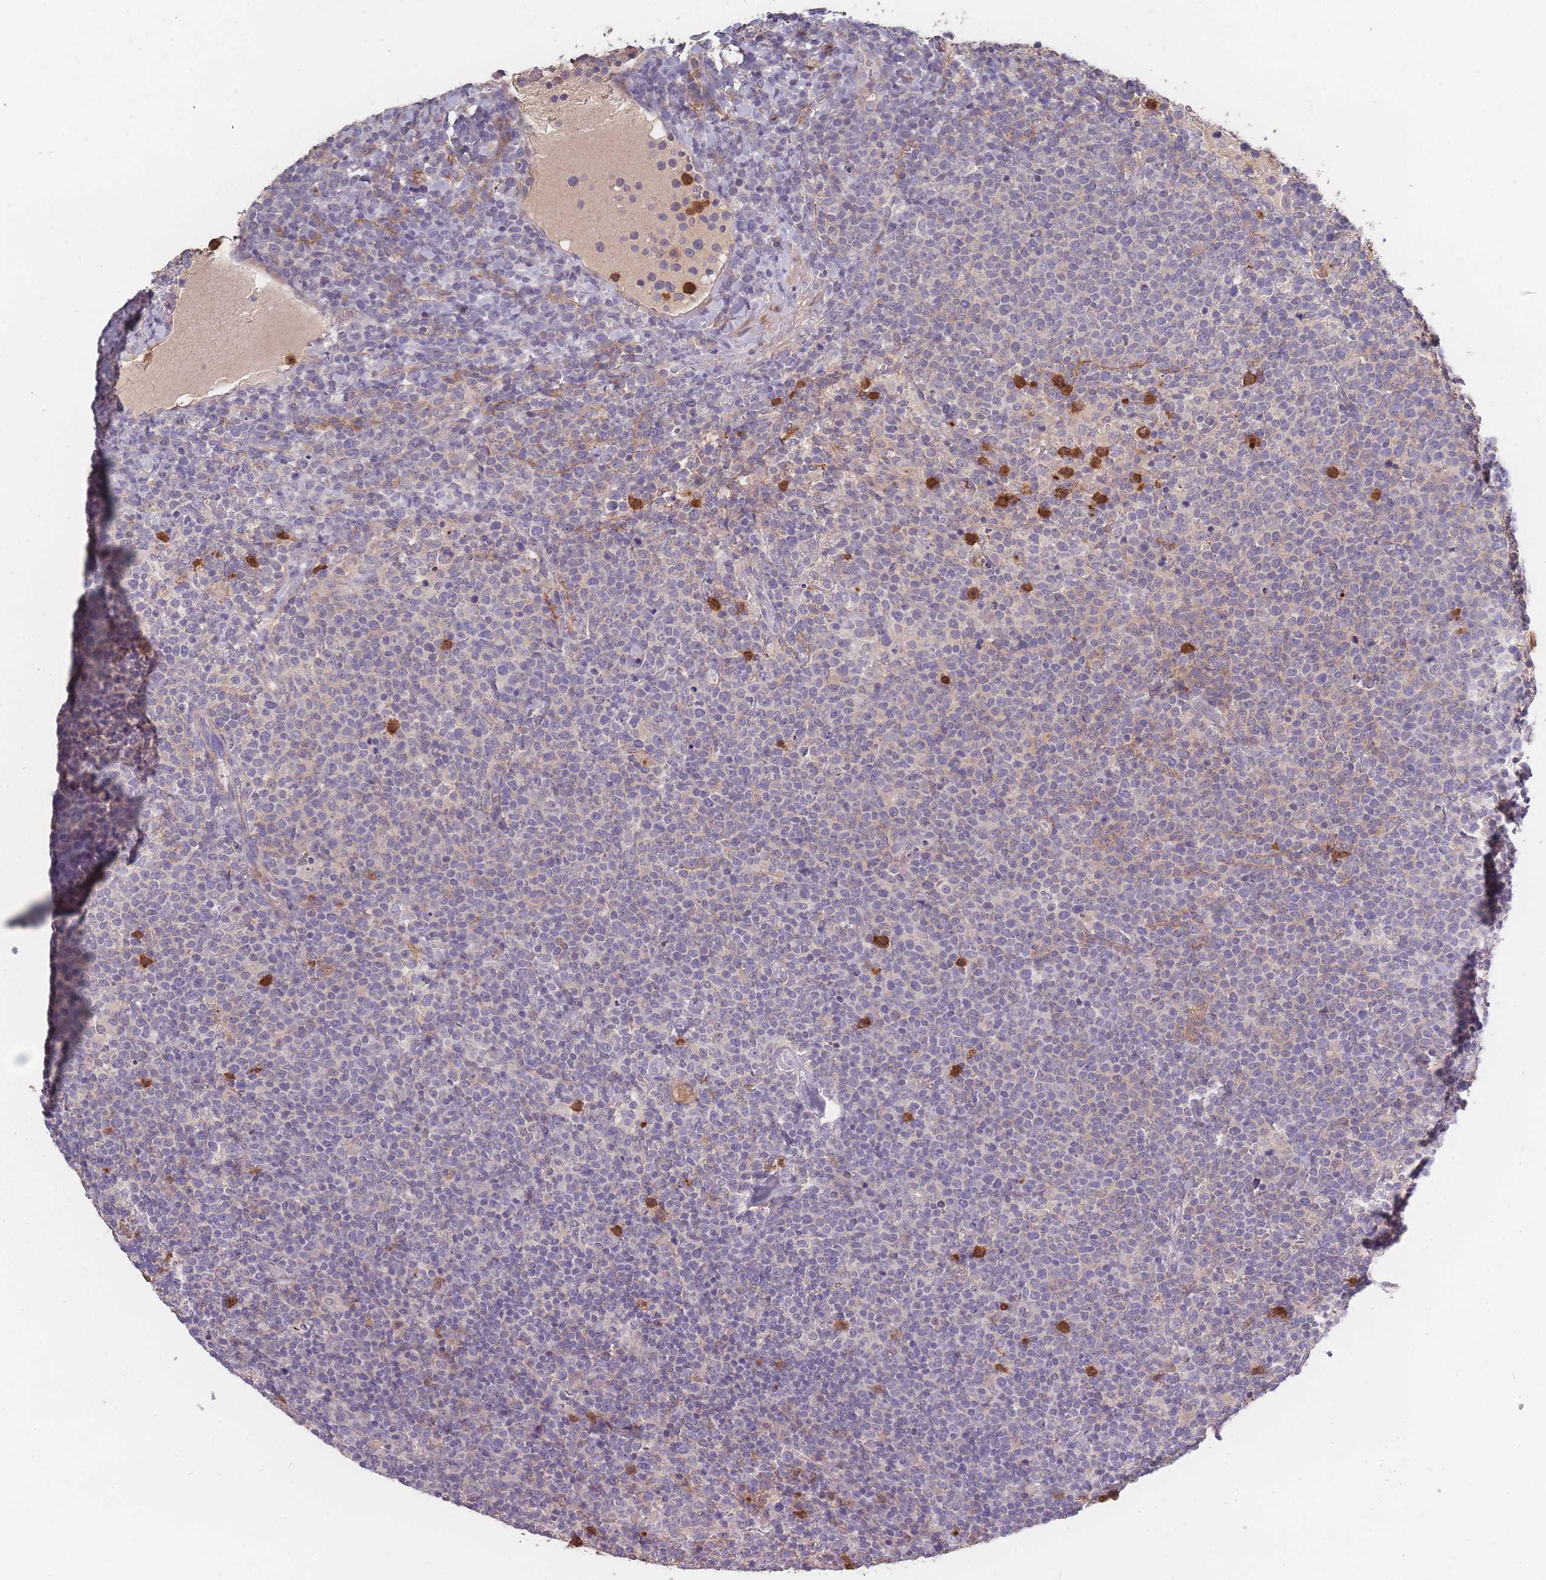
{"staining": {"intensity": "negative", "quantity": "none", "location": "none"}, "tissue": "lymphoma", "cell_type": "Tumor cells", "image_type": "cancer", "snomed": [{"axis": "morphology", "description": "Malignant lymphoma, non-Hodgkin's type, High grade"}, {"axis": "topography", "description": "Lymph node"}], "caption": "A micrograph of high-grade malignant lymphoma, non-Hodgkin's type stained for a protein displays no brown staining in tumor cells. (DAB (3,3'-diaminobenzidine) immunohistochemistry (IHC) visualized using brightfield microscopy, high magnification).", "gene": "BST1", "patient": {"sex": "male", "age": 61}}